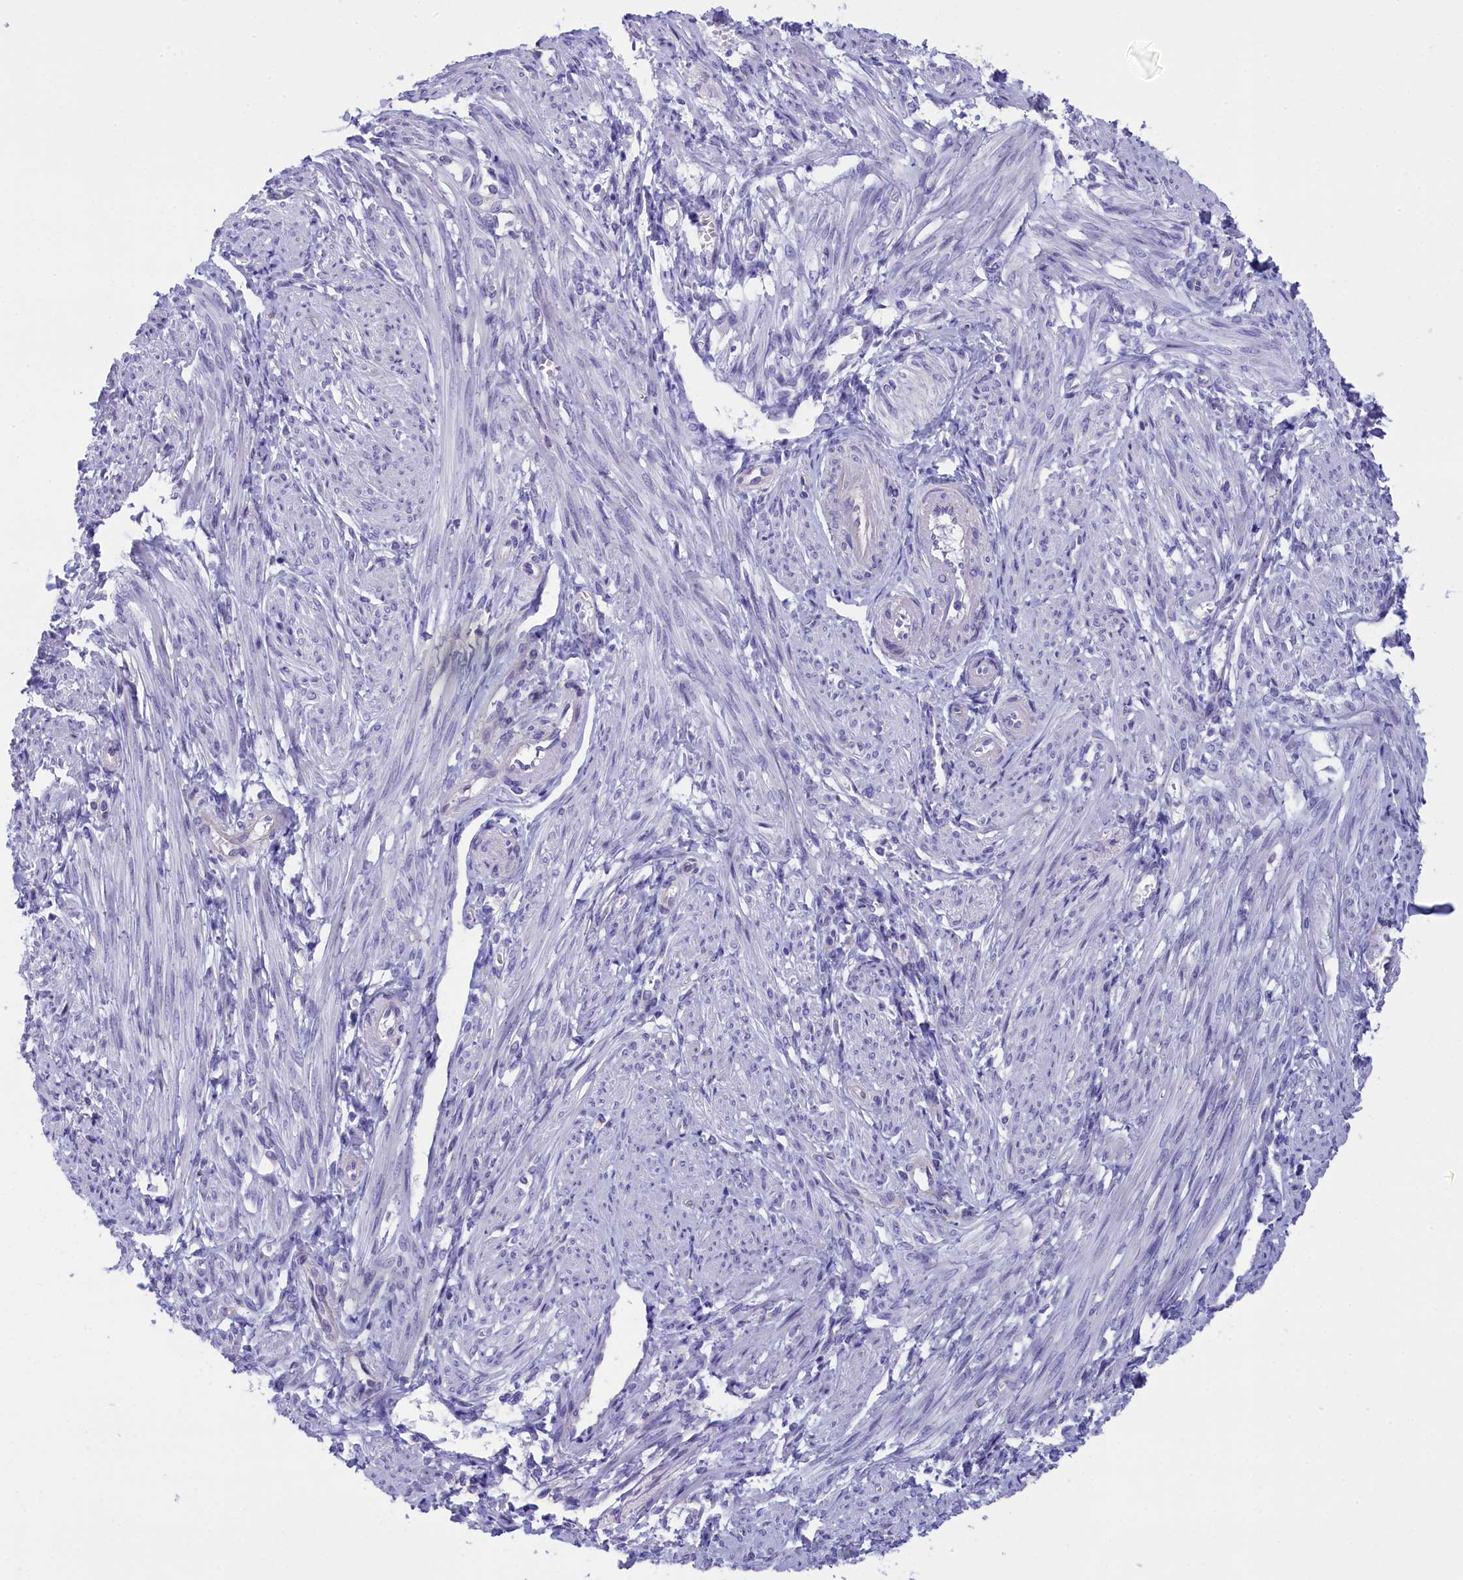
{"staining": {"intensity": "negative", "quantity": "none", "location": "none"}, "tissue": "smooth muscle", "cell_type": "Smooth muscle cells", "image_type": "normal", "snomed": [{"axis": "morphology", "description": "Normal tissue, NOS"}, {"axis": "topography", "description": "Smooth muscle"}], "caption": "Smooth muscle cells are negative for brown protein staining in benign smooth muscle. (Brightfield microscopy of DAB (3,3'-diaminobenzidine) immunohistochemistry (IHC) at high magnification).", "gene": "TACSTD2", "patient": {"sex": "female", "age": 39}}